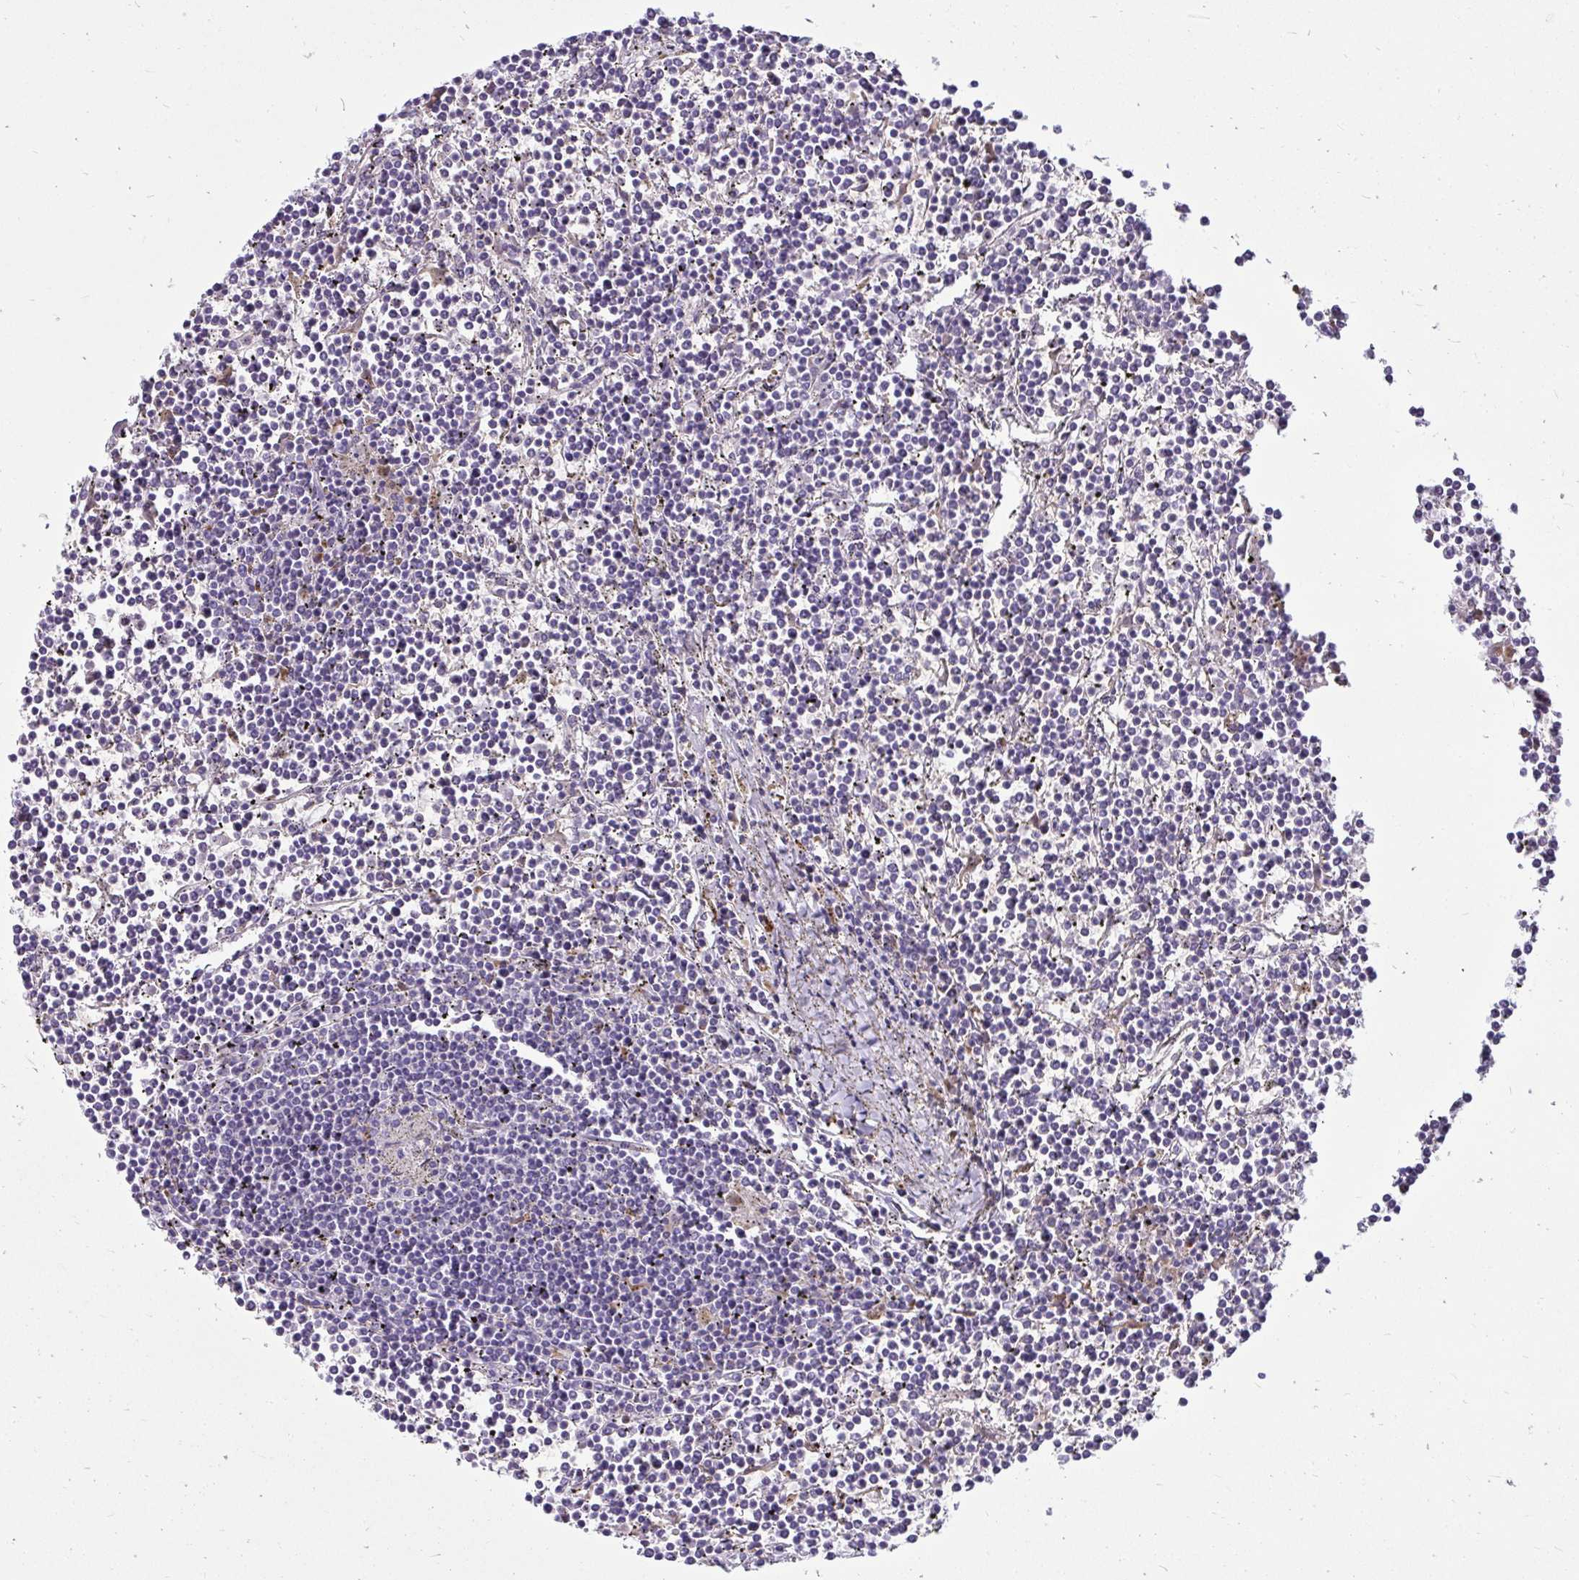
{"staining": {"intensity": "negative", "quantity": "none", "location": "none"}, "tissue": "lymphoma", "cell_type": "Tumor cells", "image_type": "cancer", "snomed": [{"axis": "morphology", "description": "Malignant lymphoma, non-Hodgkin's type, Low grade"}, {"axis": "topography", "description": "Spleen"}], "caption": "Immunohistochemistry (IHC) micrograph of human malignant lymphoma, non-Hodgkin's type (low-grade) stained for a protein (brown), which displays no expression in tumor cells.", "gene": "CTSZ", "patient": {"sex": "female", "age": 19}}